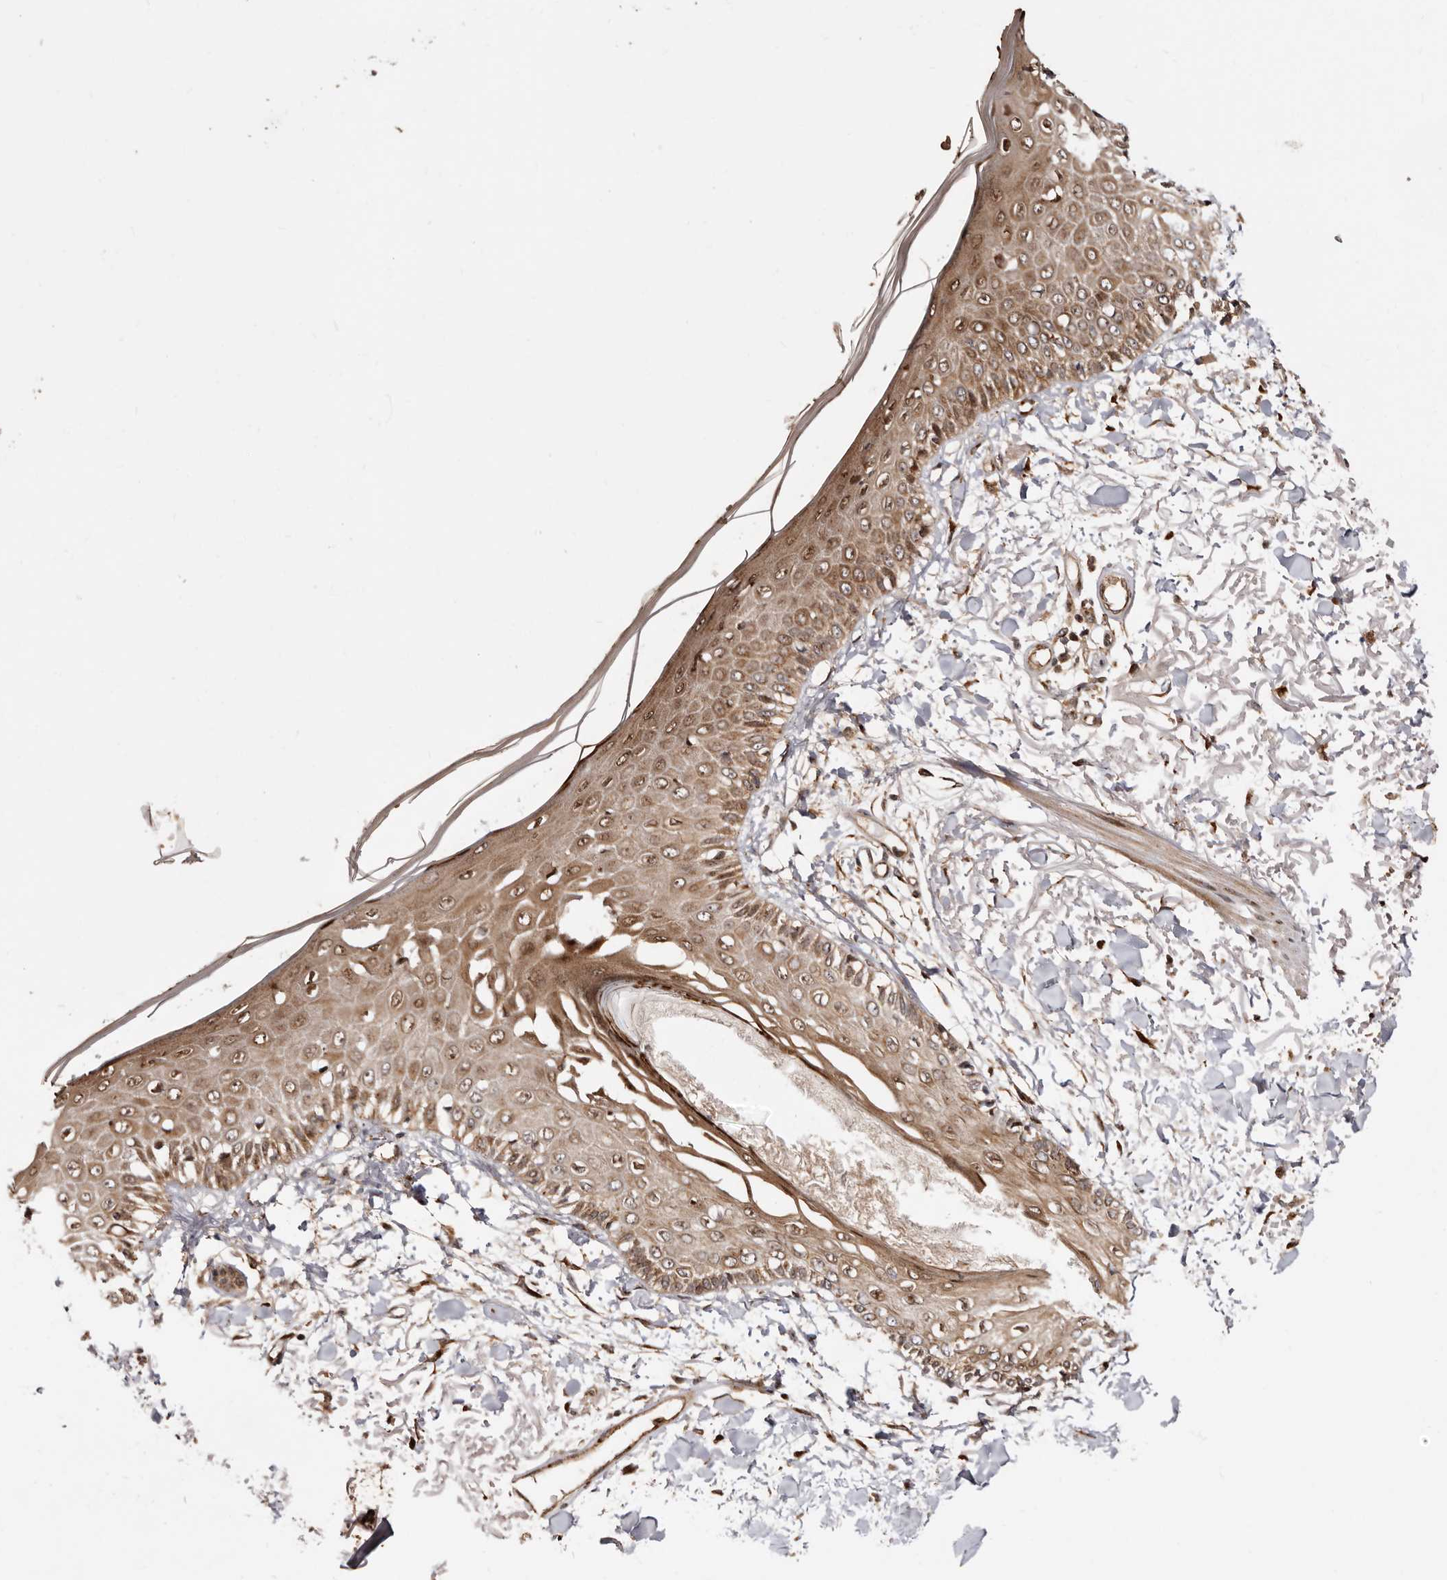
{"staining": {"intensity": "moderate", "quantity": ">75%", "location": "cytoplasmic/membranous"}, "tissue": "skin", "cell_type": "Fibroblasts", "image_type": "normal", "snomed": [{"axis": "morphology", "description": "Normal tissue, NOS"}, {"axis": "morphology", "description": "Squamous cell carcinoma, NOS"}, {"axis": "topography", "description": "Skin"}, {"axis": "topography", "description": "Peripheral nerve tissue"}], "caption": "Immunohistochemistry (DAB (3,3'-diaminobenzidine)) staining of unremarkable human skin shows moderate cytoplasmic/membranous protein staining in about >75% of fibroblasts.", "gene": "GPR27", "patient": {"sex": "male", "age": 83}}